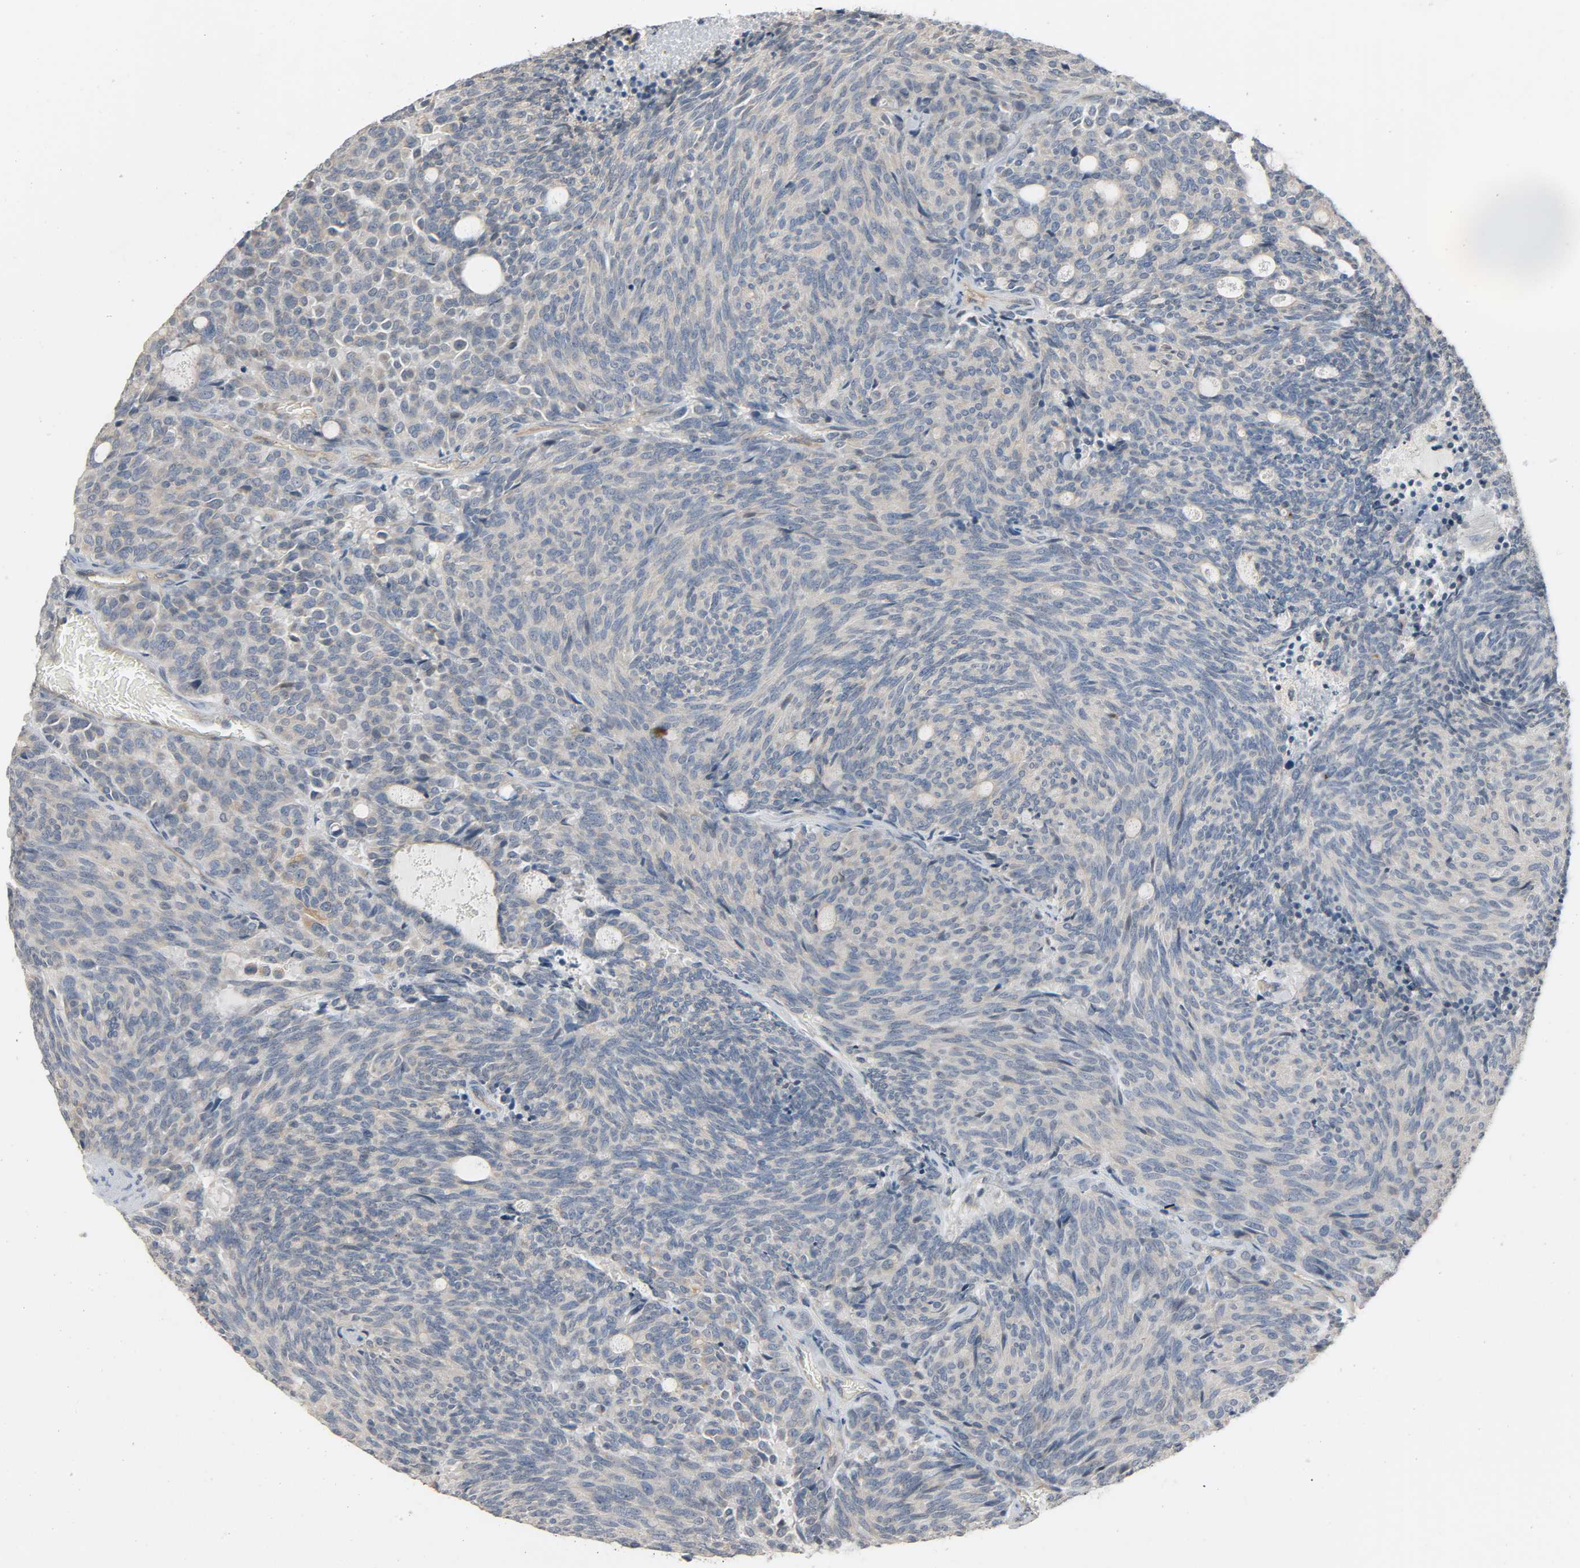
{"staining": {"intensity": "negative", "quantity": "none", "location": "none"}, "tissue": "carcinoid", "cell_type": "Tumor cells", "image_type": "cancer", "snomed": [{"axis": "morphology", "description": "Carcinoid, malignant, NOS"}, {"axis": "topography", "description": "Pancreas"}], "caption": "IHC of human carcinoid displays no positivity in tumor cells. The staining was performed using DAB to visualize the protein expression in brown, while the nuclei were stained in blue with hematoxylin (Magnification: 20x).", "gene": "LIMCH1", "patient": {"sex": "female", "age": 54}}